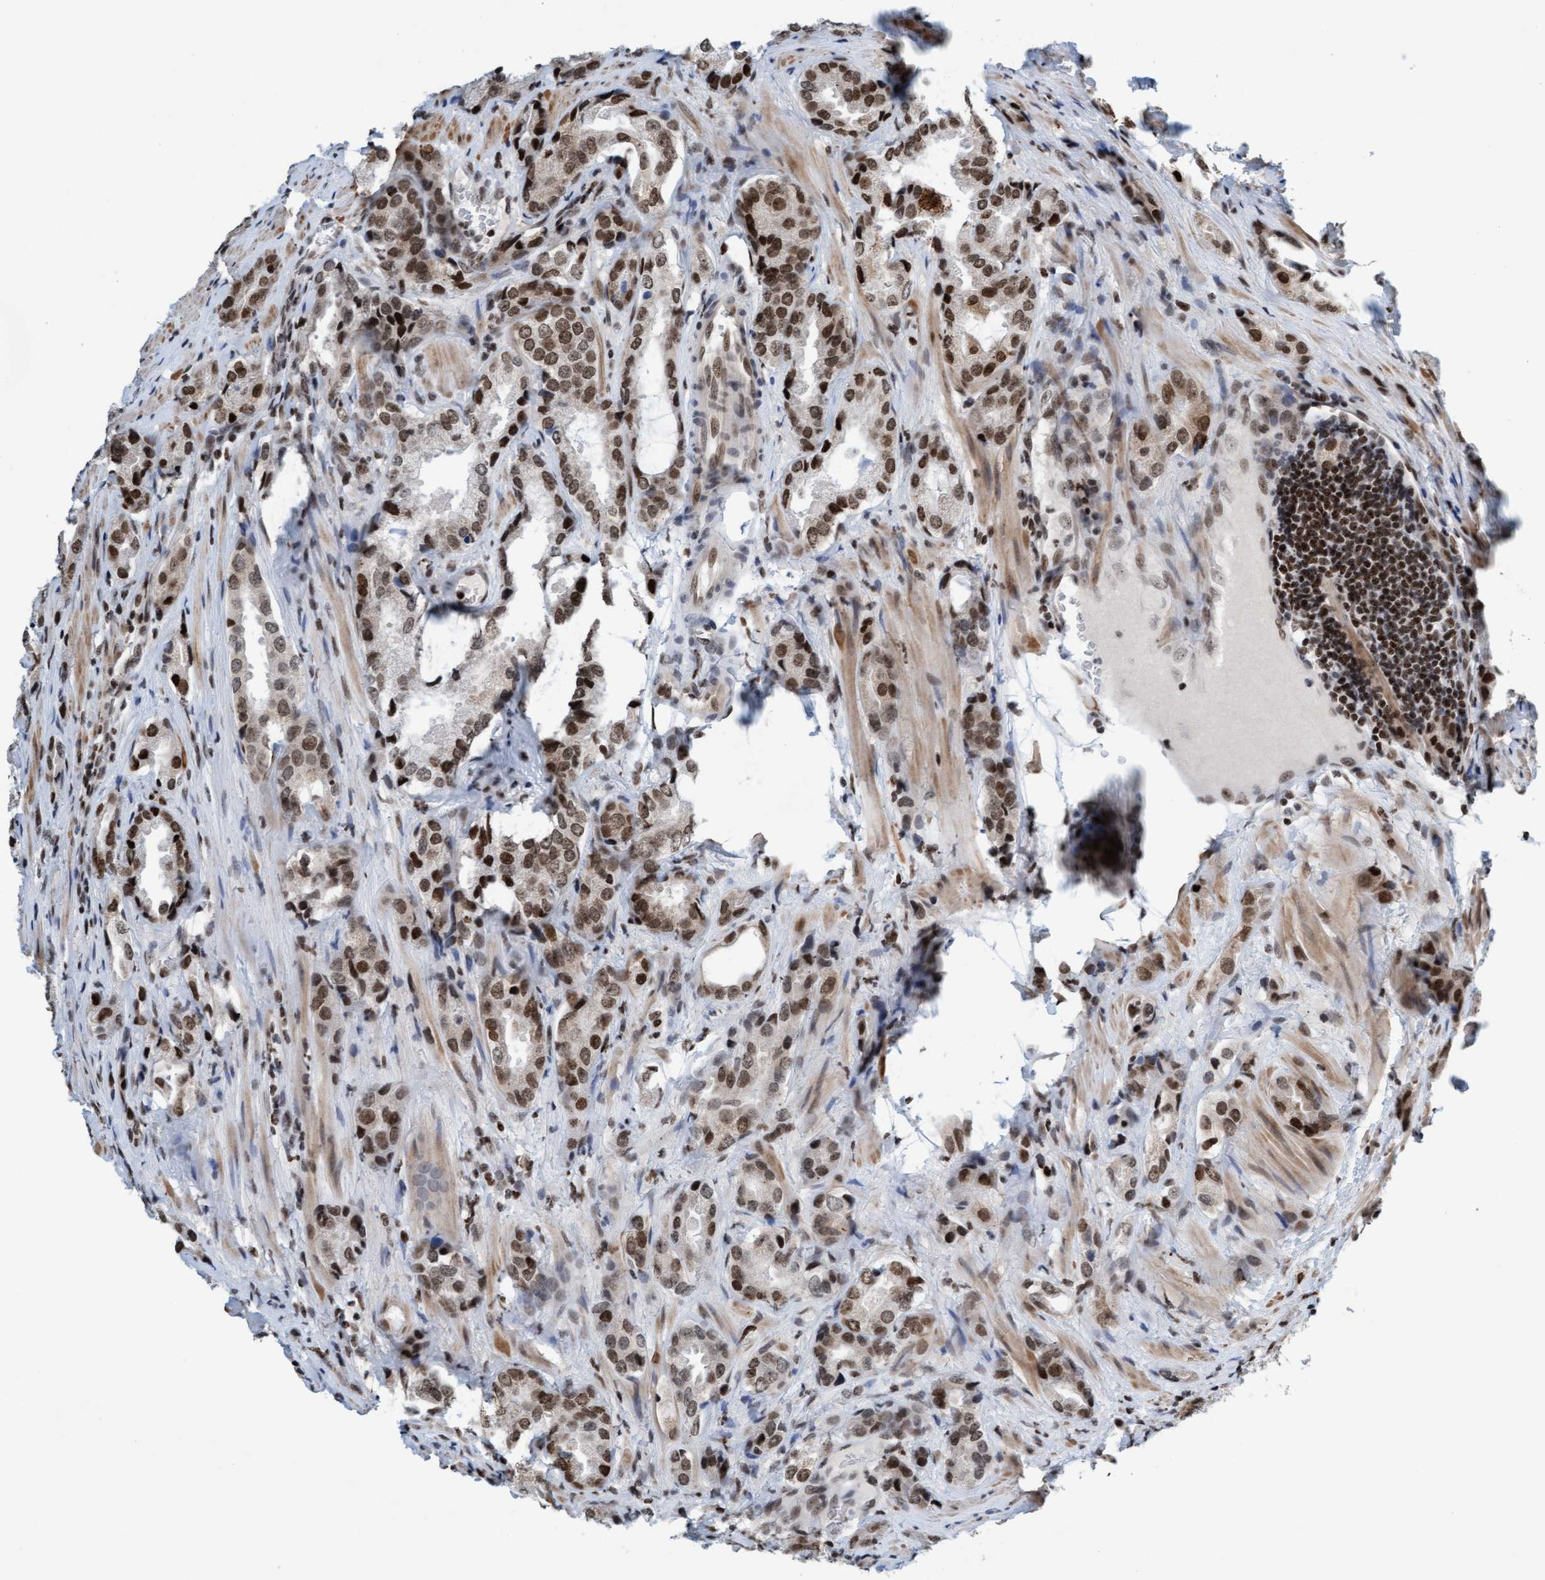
{"staining": {"intensity": "moderate", "quantity": ">75%", "location": "nuclear"}, "tissue": "prostate cancer", "cell_type": "Tumor cells", "image_type": "cancer", "snomed": [{"axis": "morphology", "description": "Adenocarcinoma, High grade"}, {"axis": "topography", "description": "Prostate"}], "caption": "Human prostate cancer stained for a protein (brown) reveals moderate nuclear positive positivity in about >75% of tumor cells.", "gene": "GLRX2", "patient": {"sex": "male", "age": 63}}